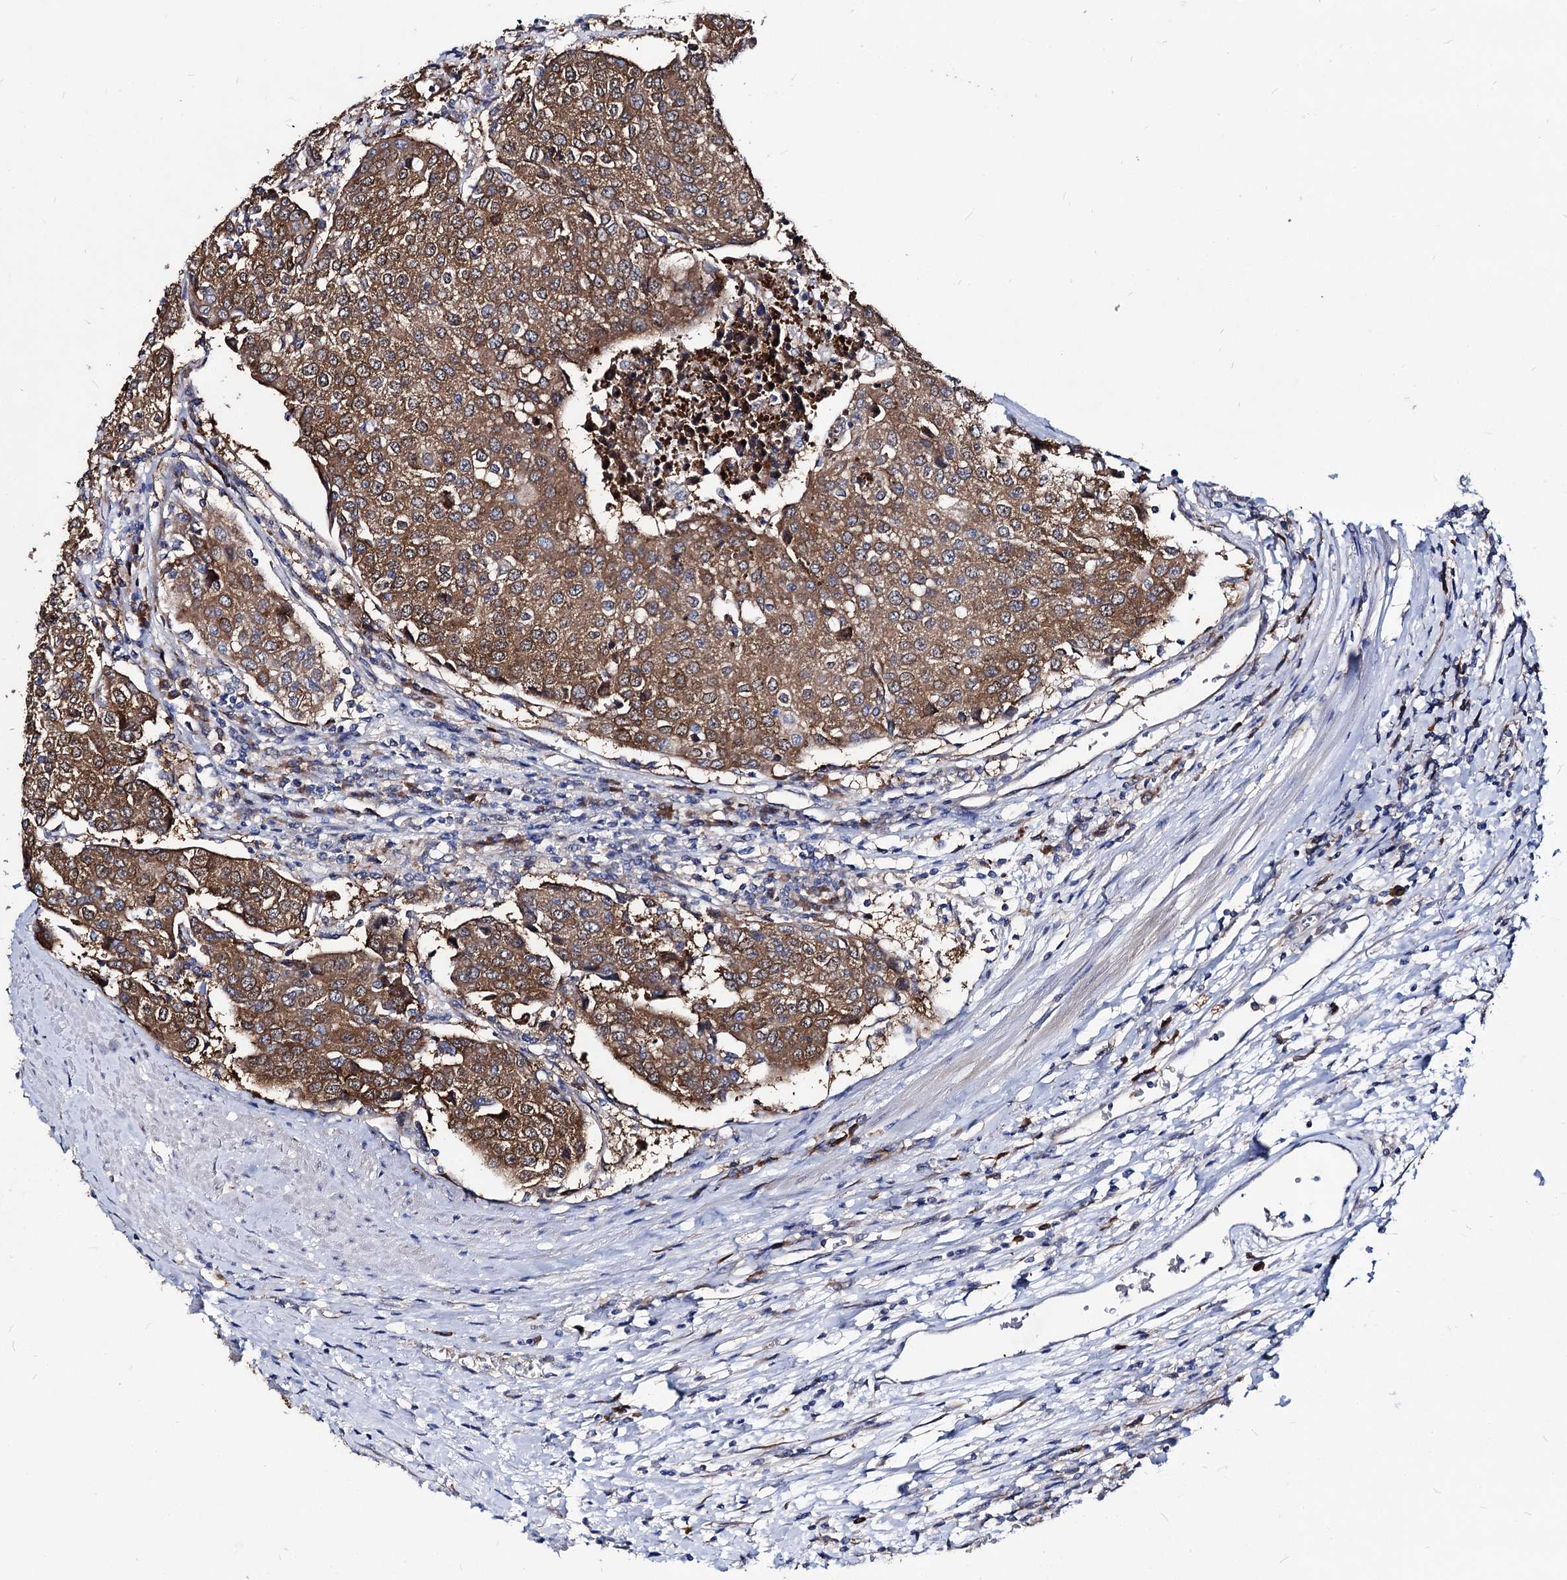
{"staining": {"intensity": "moderate", "quantity": ">75%", "location": "cytoplasmic/membranous"}, "tissue": "urothelial cancer", "cell_type": "Tumor cells", "image_type": "cancer", "snomed": [{"axis": "morphology", "description": "Urothelial carcinoma, High grade"}, {"axis": "topography", "description": "Urinary bladder"}], "caption": "Protein staining of urothelial cancer tissue reveals moderate cytoplasmic/membranous expression in about >75% of tumor cells.", "gene": "NME1", "patient": {"sex": "female", "age": 85}}